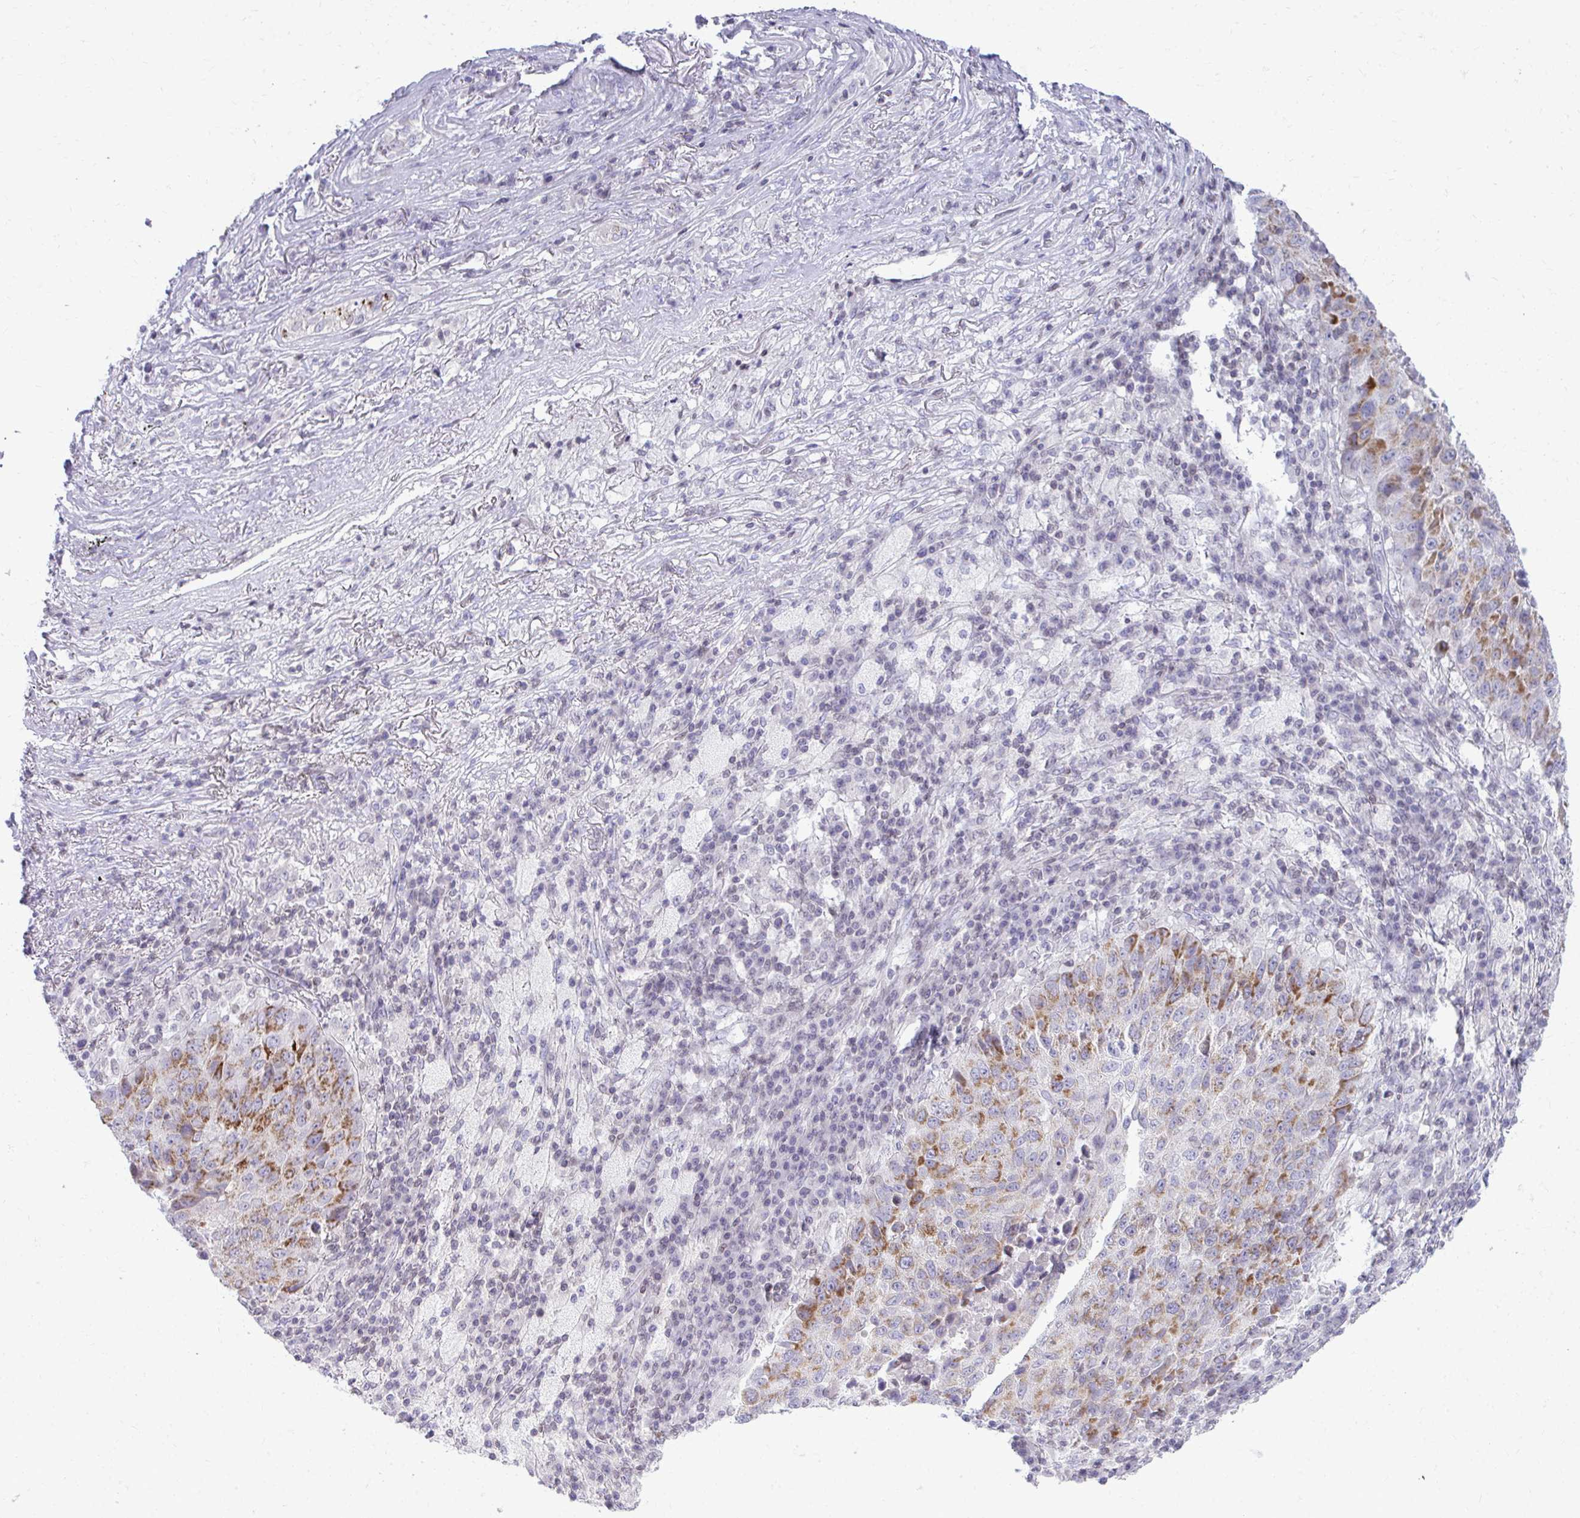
{"staining": {"intensity": "moderate", "quantity": "25%-75%", "location": "cytoplasmic/membranous"}, "tissue": "lung cancer", "cell_type": "Tumor cells", "image_type": "cancer", "snomed": [{"axis": "morphology", "description": "Squamous cell carcinoma, NOS"}, {"axis": "topography", "description": "Lung"}], "caption": "A medium amount of moderate cytoplasmic/membranous expression is appreciated in approximately 25%-75% of tumor cells in lung cancer tissue.", "gene": "OR7A5", "patient": {"sex": "male", "age": 73}}